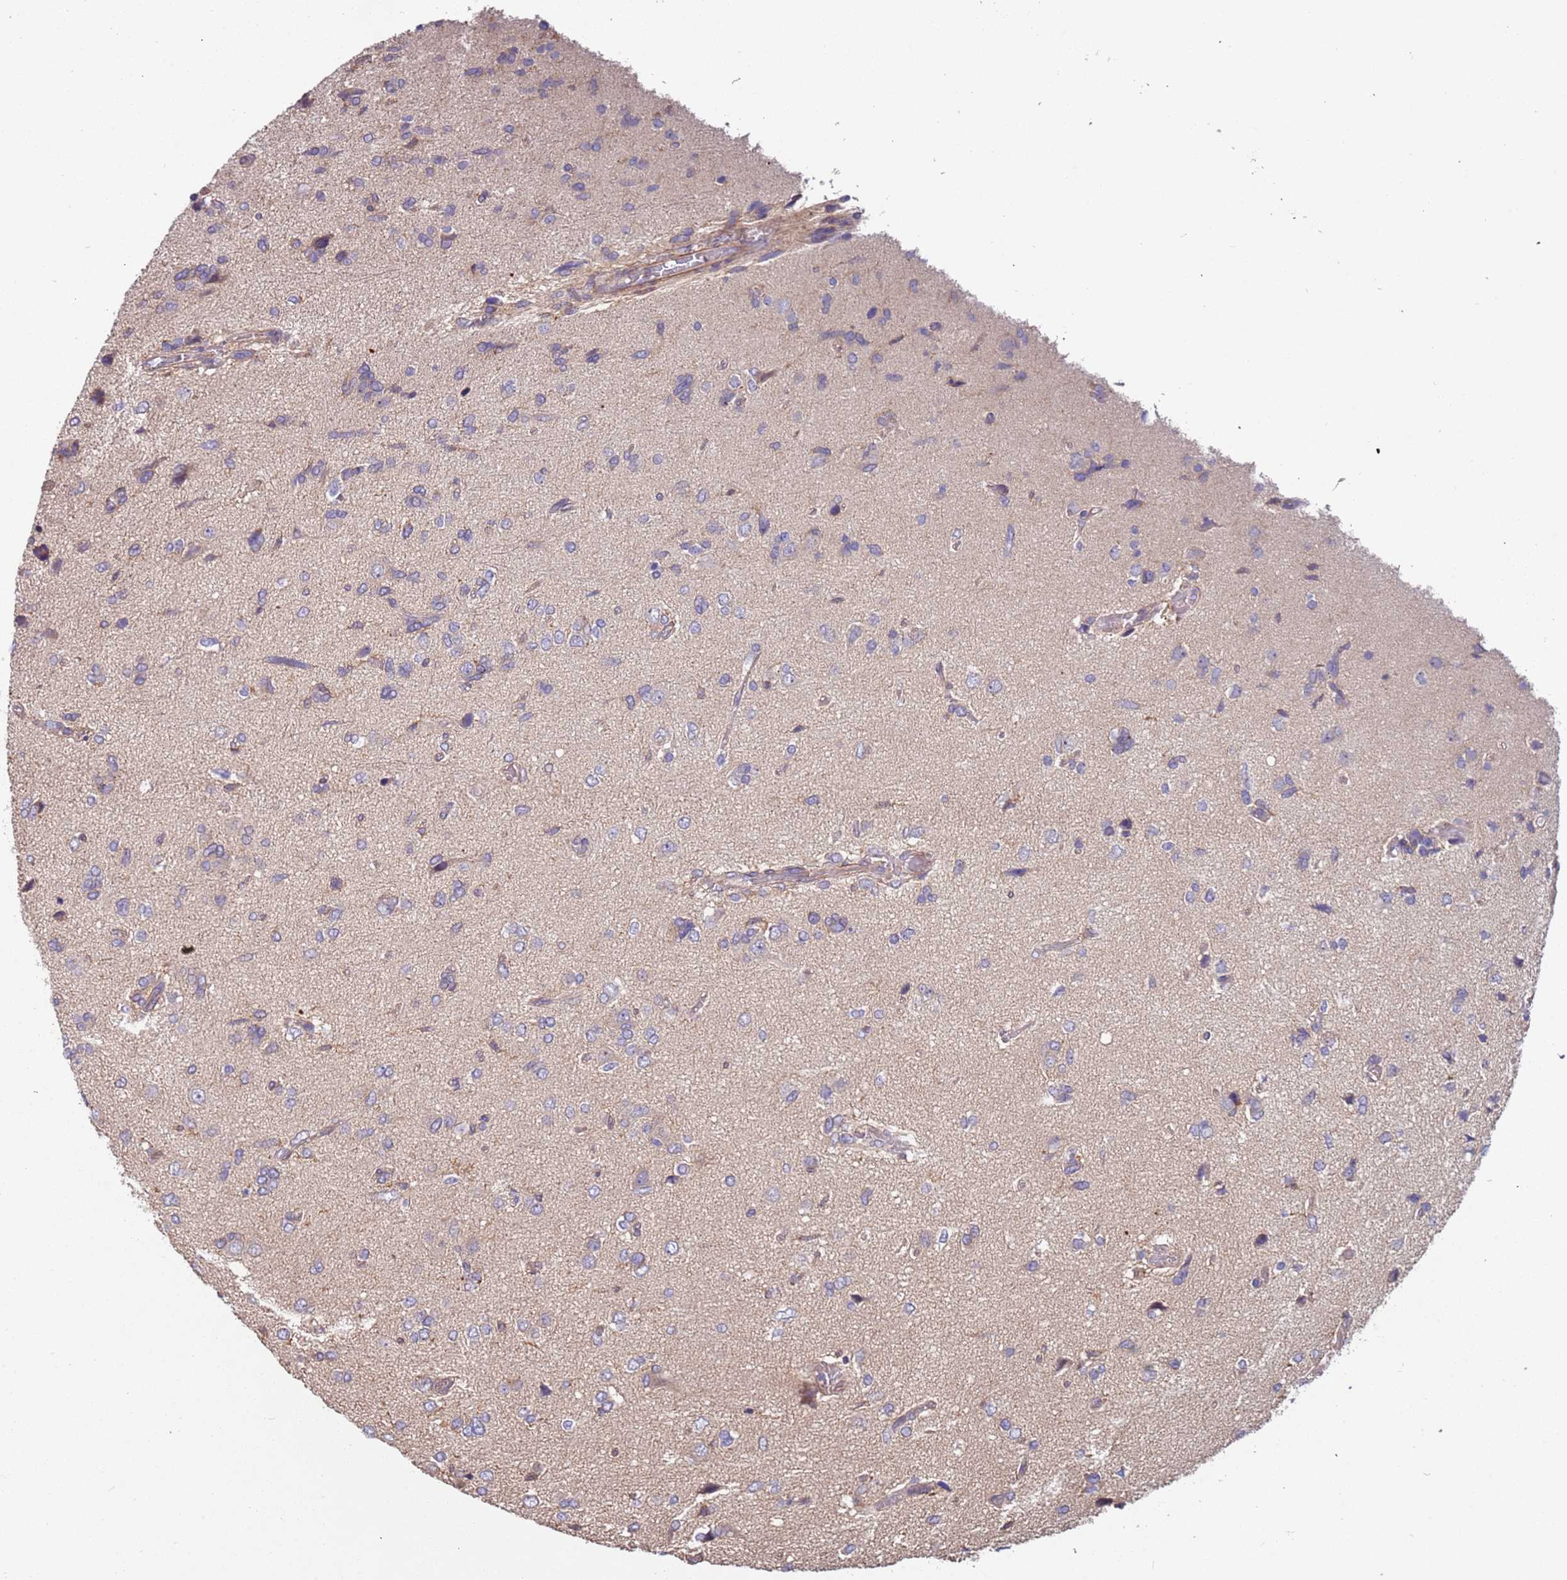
{"staining": {"intensity": "negative", "quantity": "none", "location": "none"}, "tissue": "glioma", "cell_type": "Tumor cells", "image_type": "cancer", "snomed": [{"axis": "morphology", "description": "Glioma, malignant, High grade"}, {"axis": "topography", "description": "Brain"}], "caption": "Immunohistochemical staining of human glioma shows no significant staining in tumor cells.", "gene": "SYT4", "patient": {"sex": "female", "age": 59}}